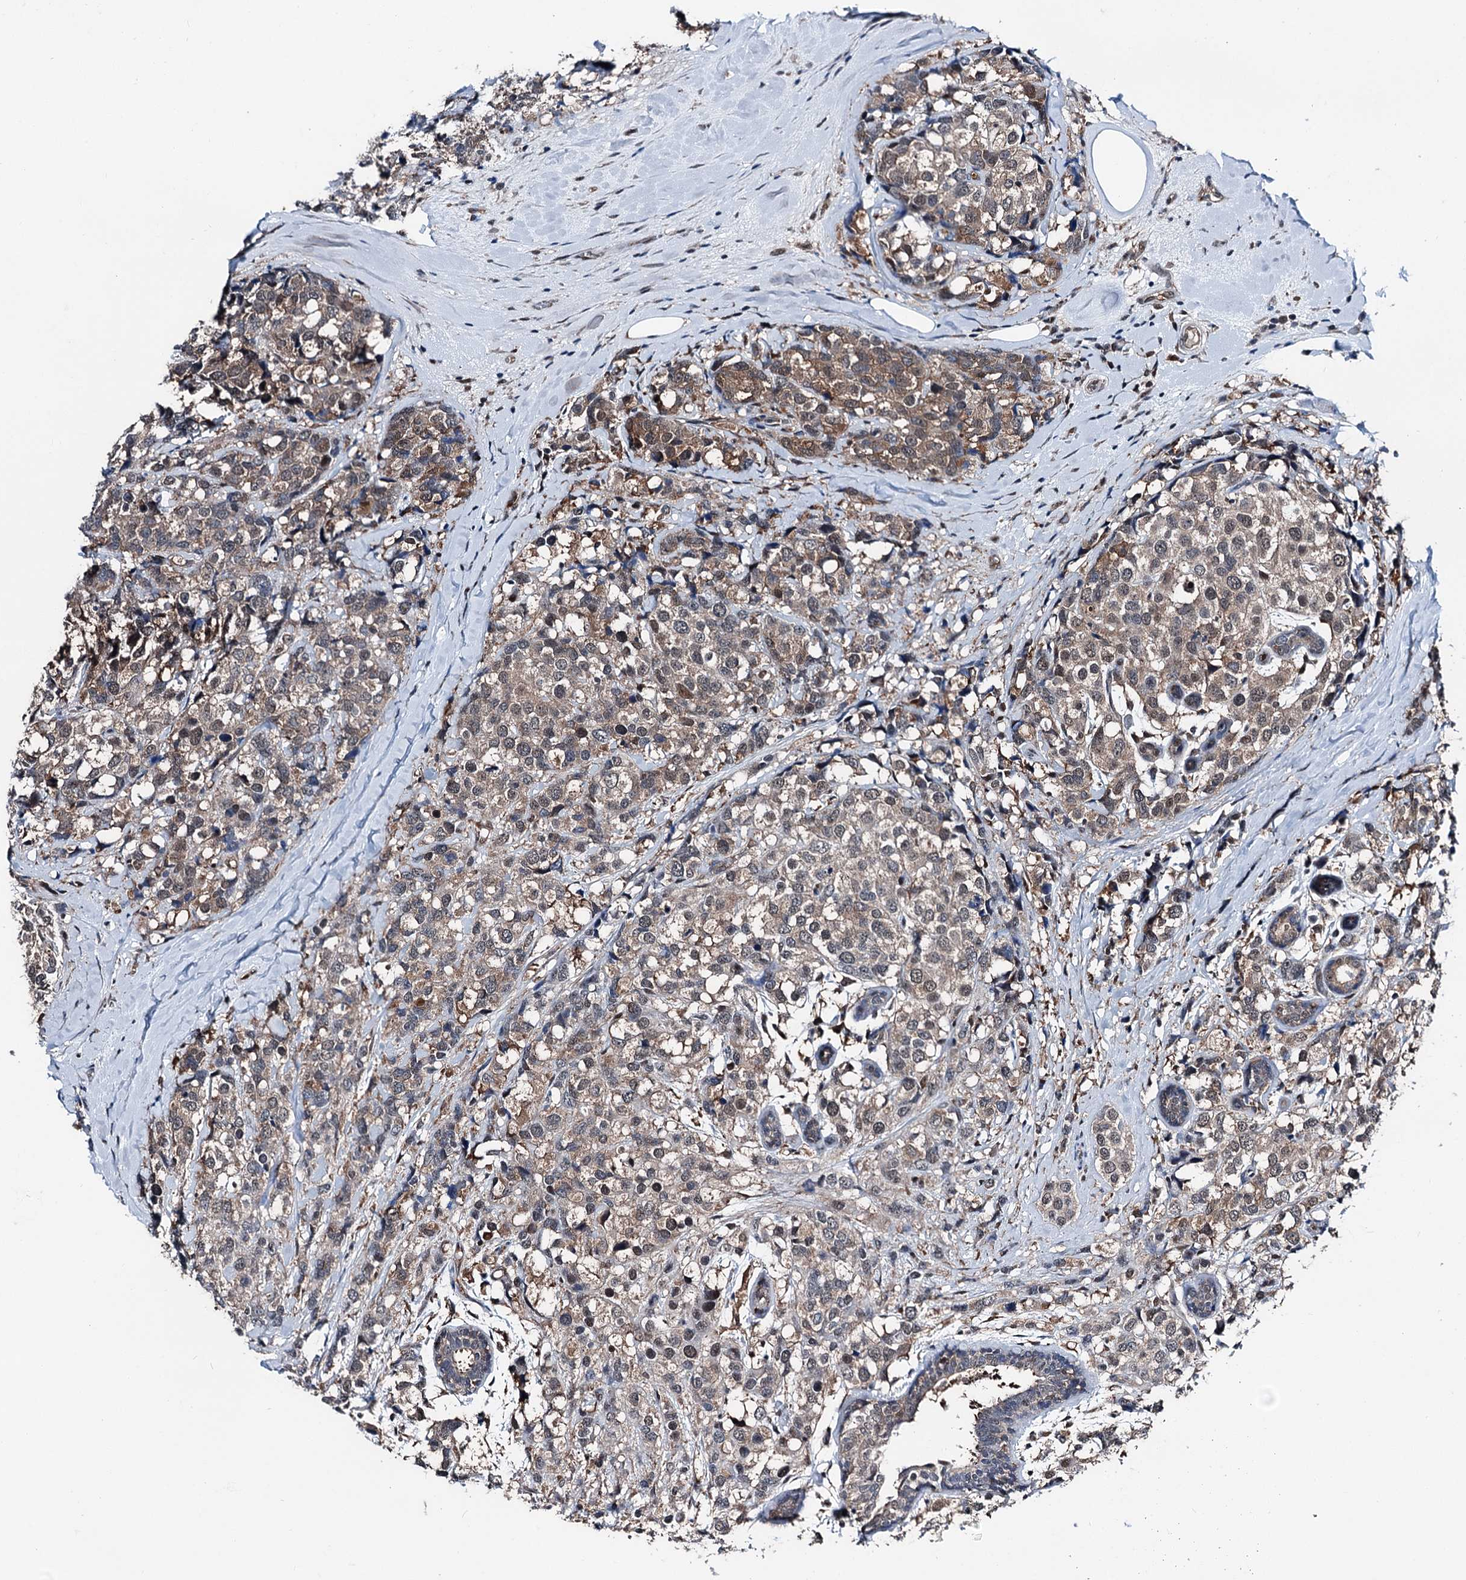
{"staining": {"intensity": "moderate", "quantity": "25%-75%", "location": "cytoplasmic/membranous,nuclear"}, "tissue": "breast cancer", "cell_type": "Tumor cells", "image_type": "cancer", "snomed": [{"axis": "morphology", "description": "Lobular carcinoma"}, {"axis": "topography", "description": "Breast"}], "caption": "Brown immunohistochemical staining in breast cancer exhibits moderate cytoplasmic/membranous and nuclear positivity in about 25%-75% of tumor cells. The staining was performed using DAB, with brown indicating positive protein expression. Nuclei are stained blue with hematoxylin.", "gene": "PSMD13", "patient": {"sex": "female", "age": 59}}